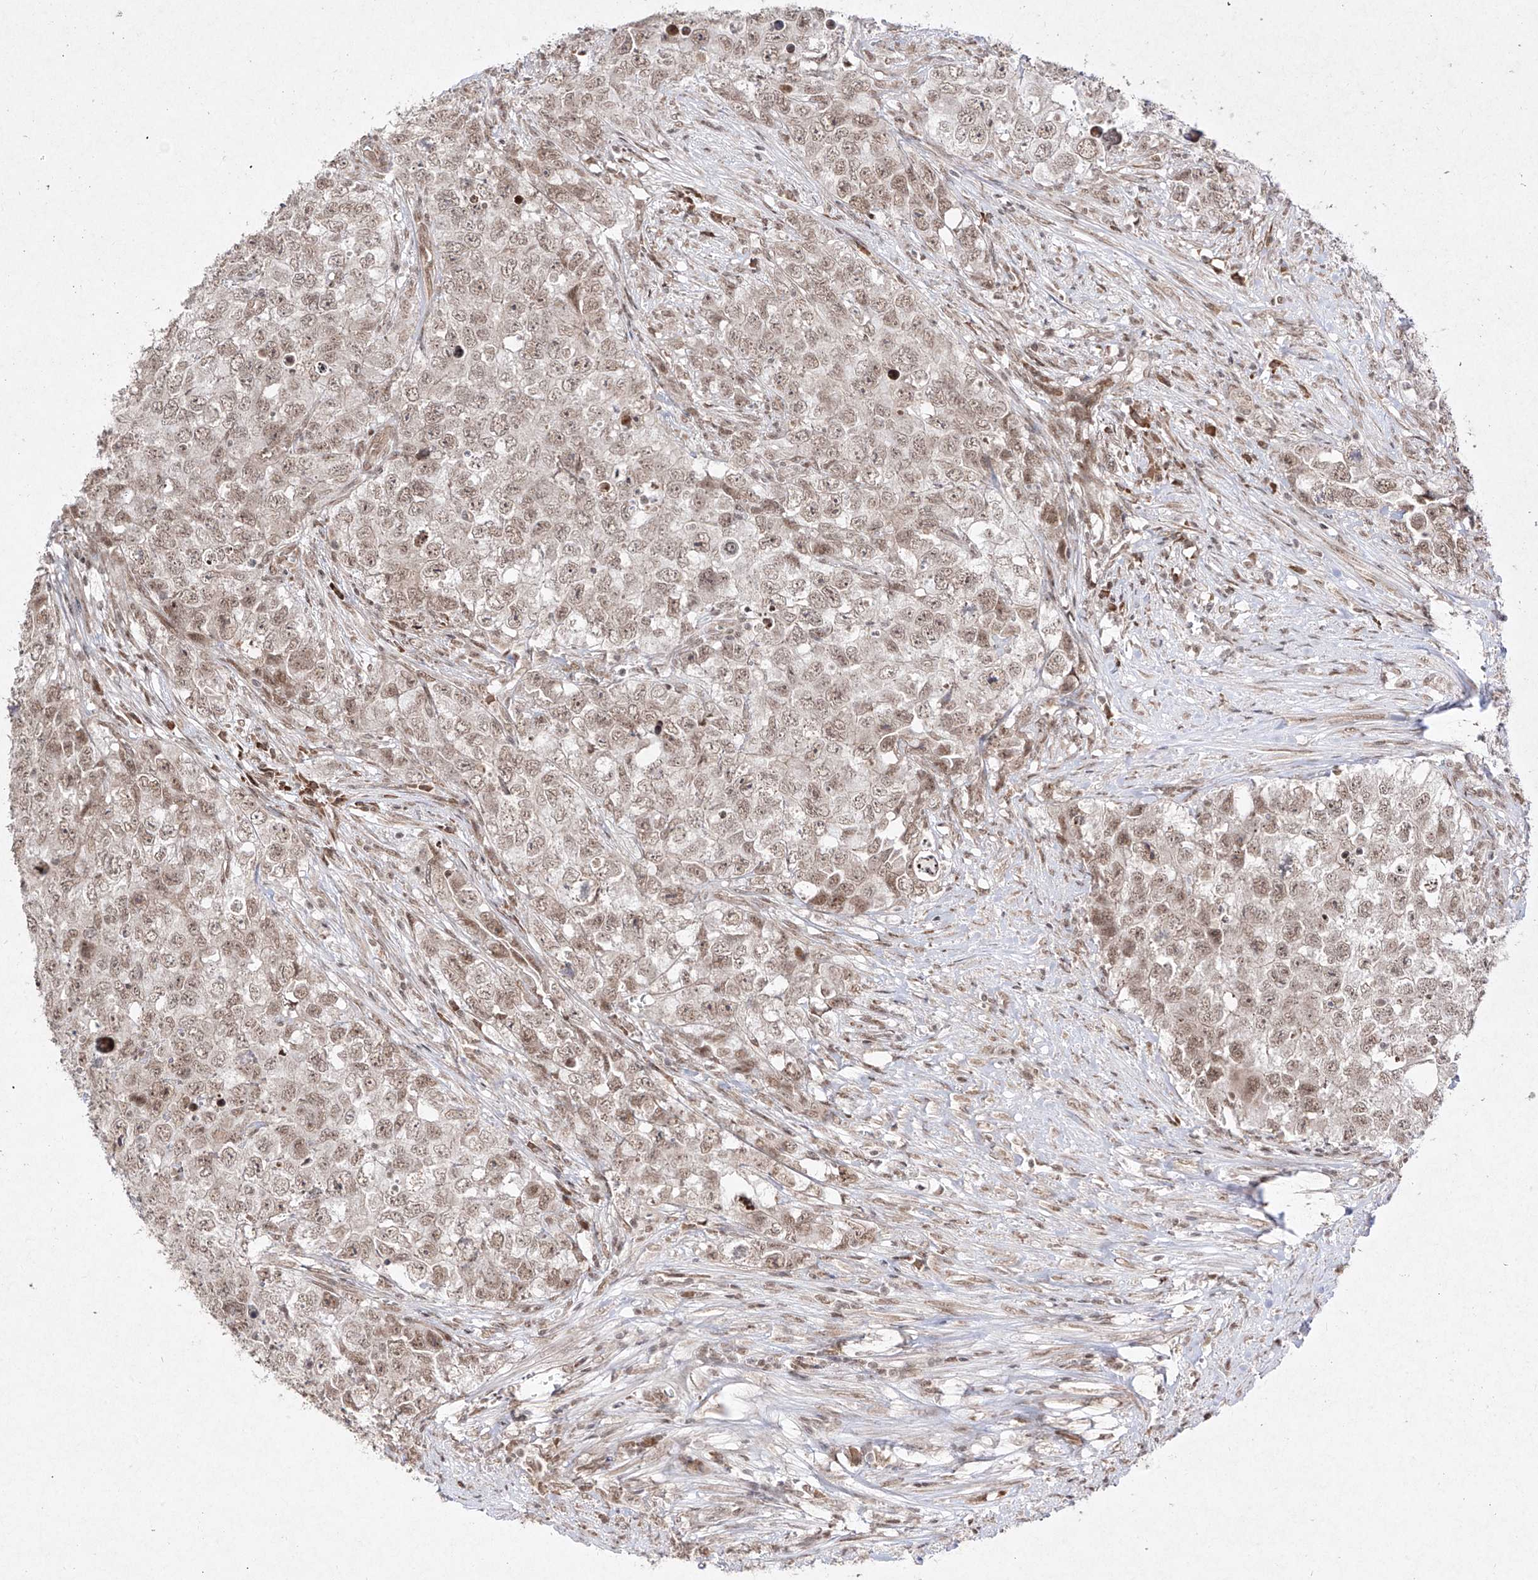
{"staining": {"intensity": "weak", "quantity": ">75%", "location": "nuclear"}, "tissue": "testis cancer", "cell_type": "Tumor cells", "image_type": "cancer", "snomed": [{"axis": "morphology", "description": "Seminoma, NOS"}, {"axis": "morphology", "description": "Carcinoma, Embryonal, NOS"}, {"axis": "topography", "description": "Testis"}], "caption": "There is low levels of weak nuclear positivity in tumor cells of testis cancer (embryonal carcinoma), as demonstrated by immunohistochemical staining (brown color).", "gene": "SNRNP27", "patient": {"sex": "male", "age": 43}}